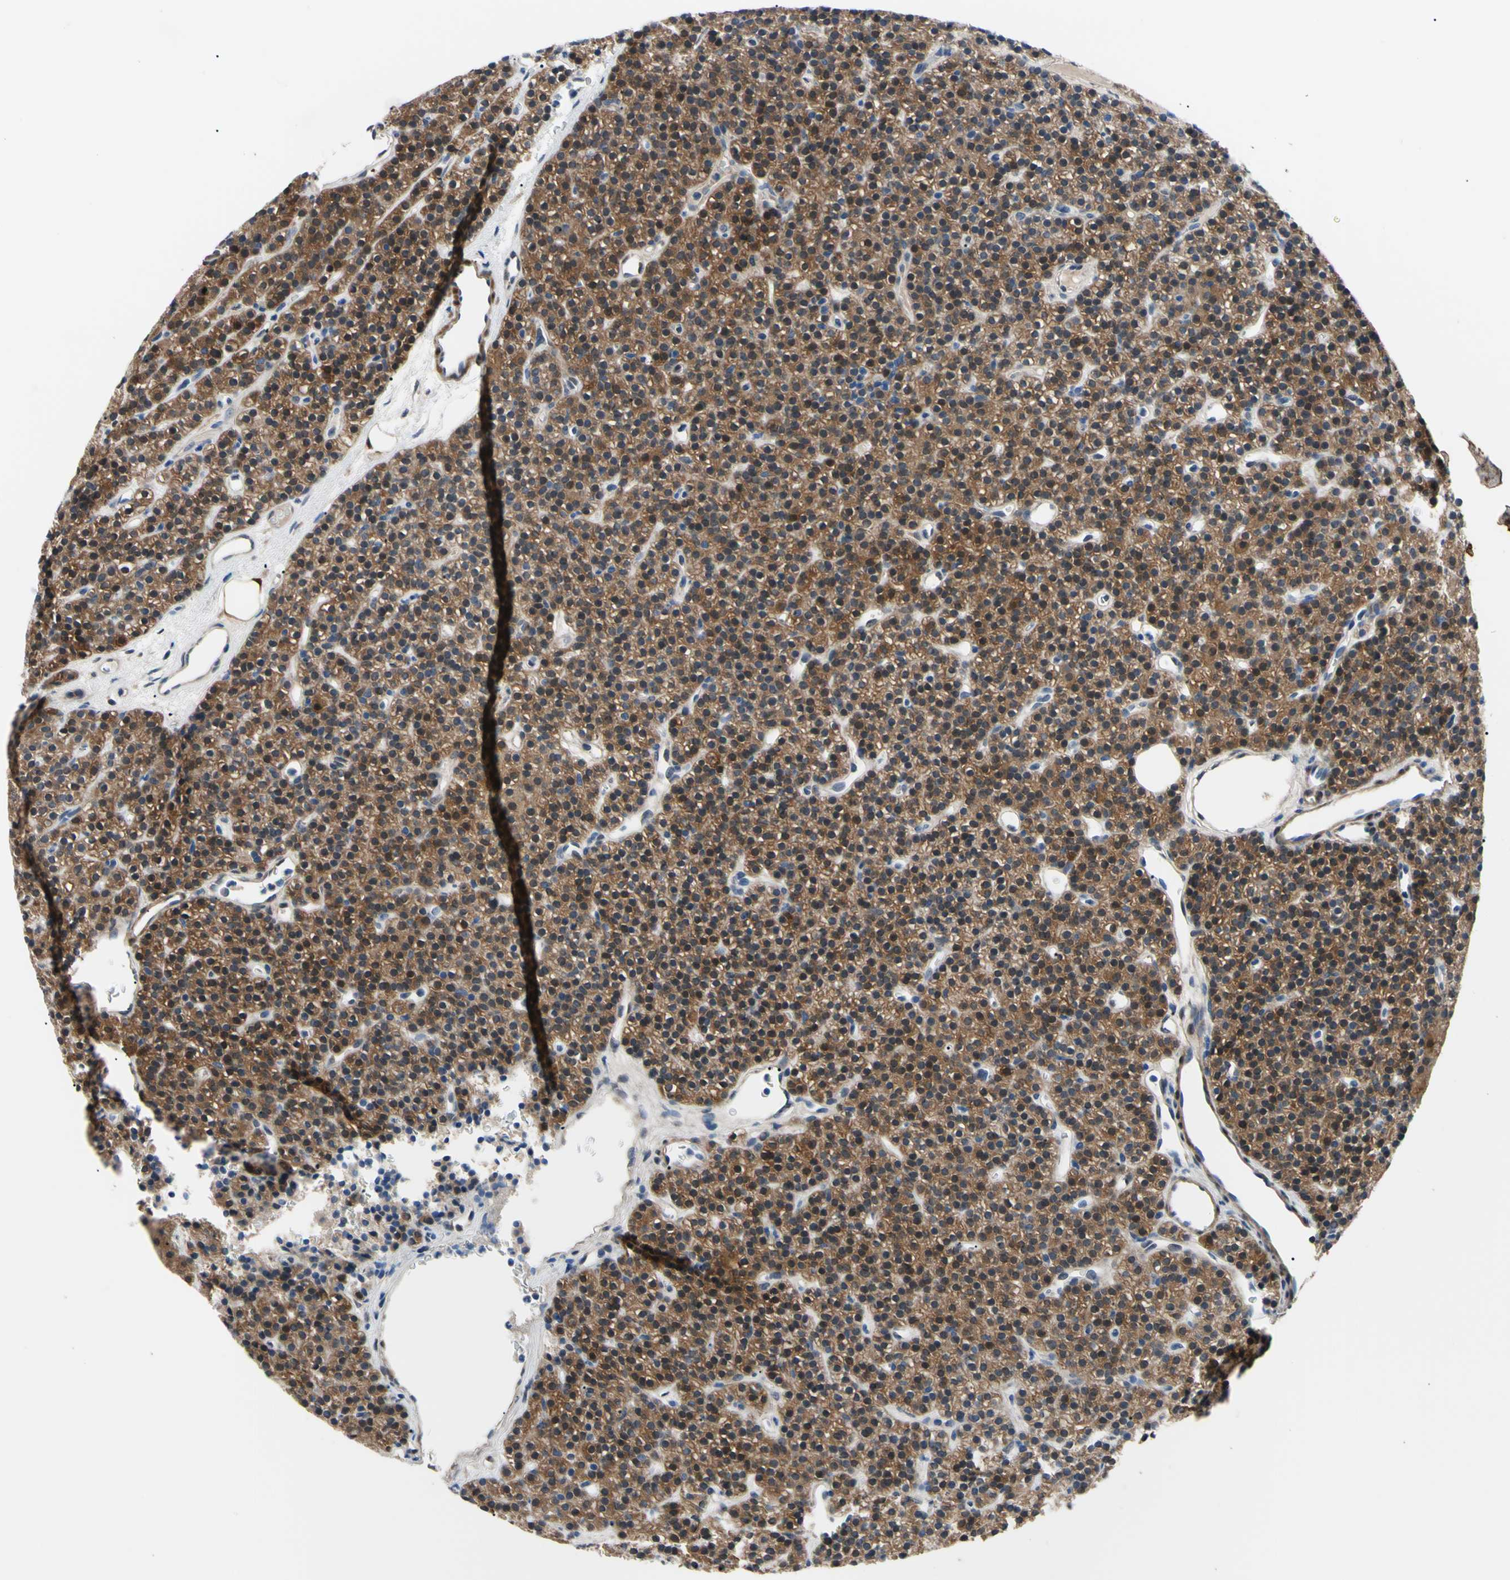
{"staining": {"intensity": "strong", "quantity": ">75%", "location": "cytoplasmic/membranous"}, "tissue": "parathyroid gland", "cell_type": "Glandular cells", "image_type": "normal", "snomed": [{"axis": "morphology", "description": "Normal tissue, NOS"}, {"axis": "morphology", "description": "Hyperplasia, NOS"}, {"axis": "topography", "description": "Parathyroid gland"}], "caption": "The immunohistochemical stain shows strong cytoplasmic/membranous staining in glandular cells of benign parathyroid gland.", "gene": "NOL3", "patient": {"sex": "male", "age": 44}}